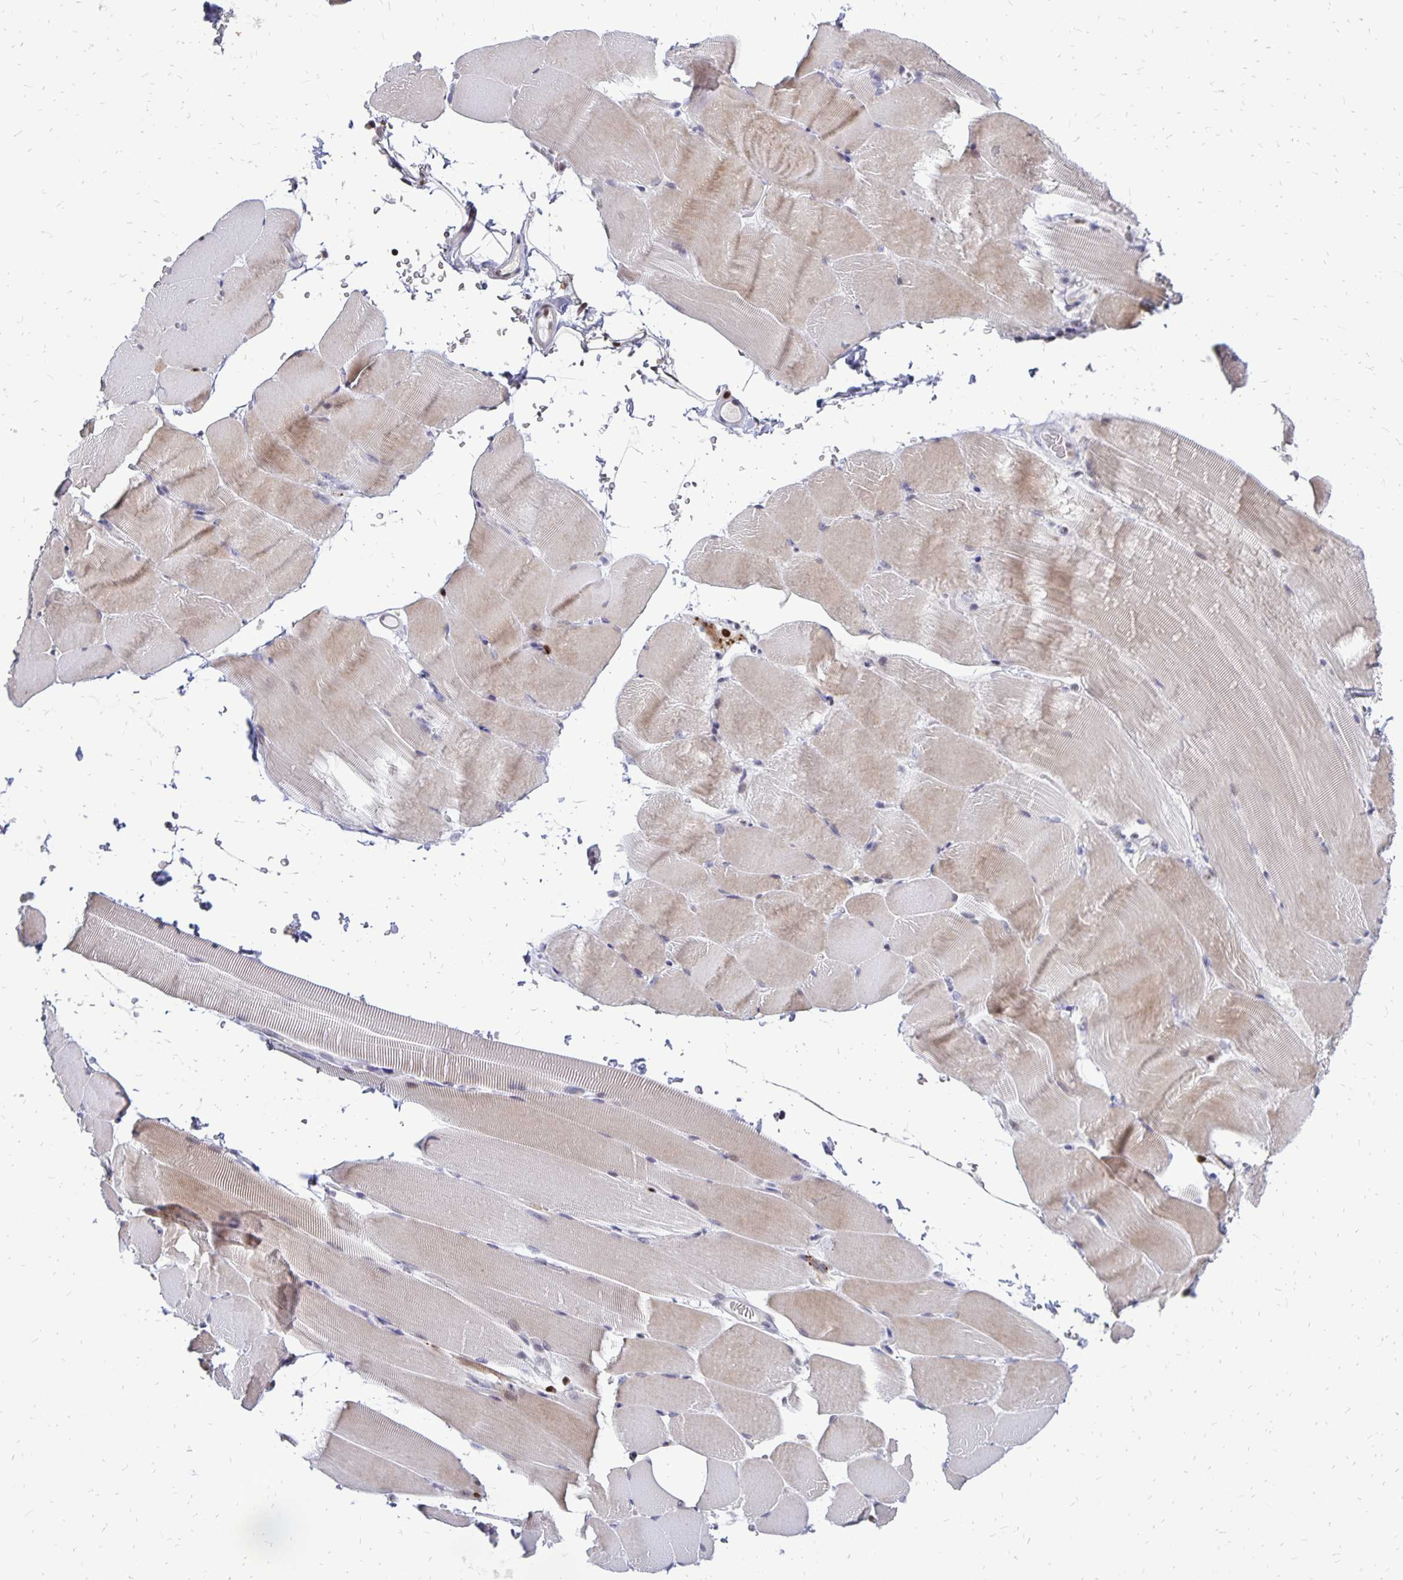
{"staining": {"intensity": "weak", "quantity": "25%-75%", "location": "cytoplasmic/membranous"}, "tissue": "skeletal muscle", "cell_type": "Myocytes", "image_type": "normal", "snomed": [{"axis": "morphology", "description": "Normal tissue, NOS"}, {"axis": "topography", "description": "Skeletal muscle"}], "caption": "Immunohistochemistry staining of normal skeletal muscle, which displays low levels of weak cytoplasmic/membranous staining in approximately 25%-75% of myocytes indicating weak cytoplasmic/membranous protein positivity. The staining was performed using DAB (brown) for protein detection and nuclei were counterstained in hematoxylin (blue).", "gene": "DCK", "patient": {"sex": "female", "age": 37}}